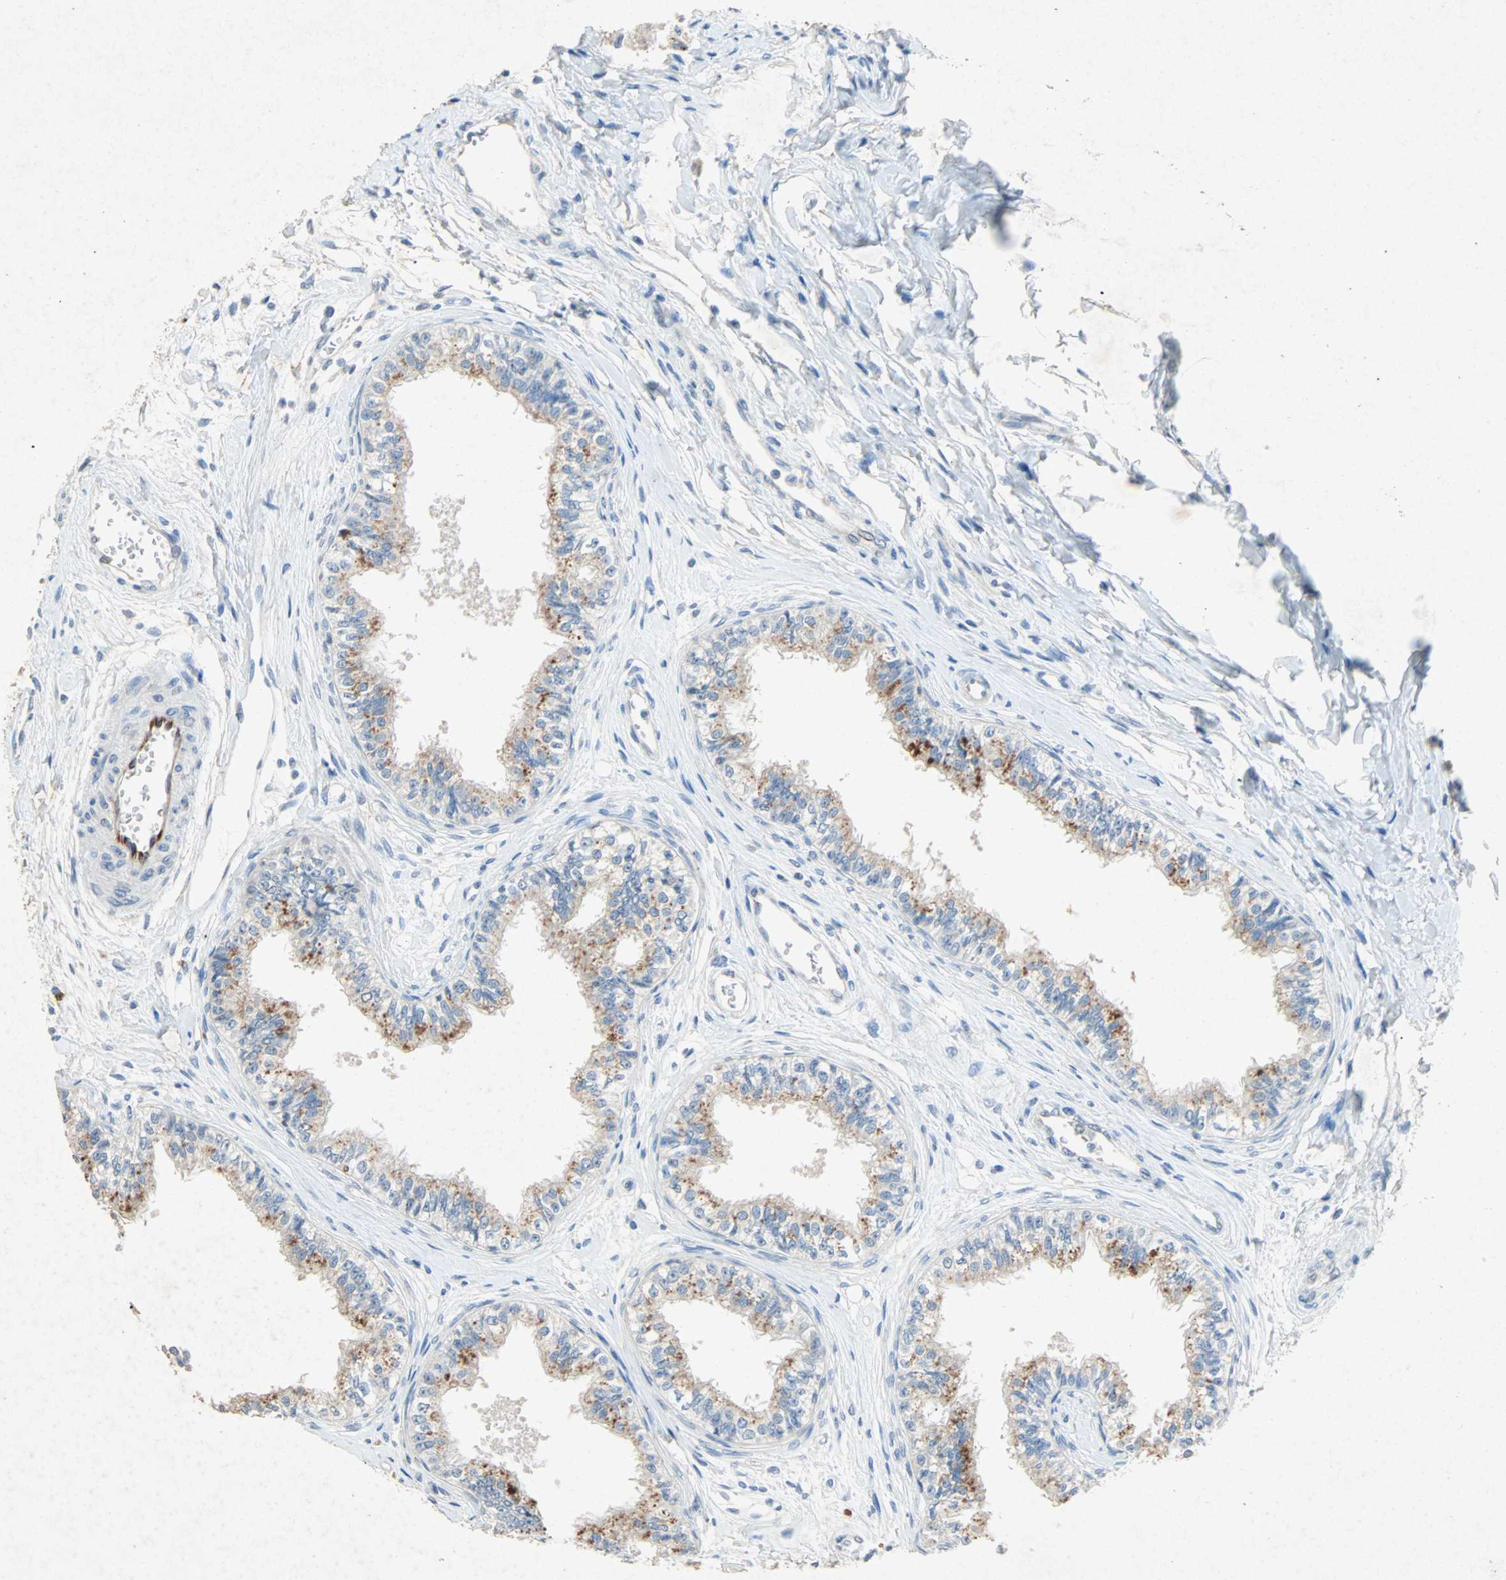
{"staining": {"intensity": "weak", "quantity": "<25%", "location": "cytoplasmic/membranous"}, "tissue": "epididymis", "cell_type": "Glandular cells", "image_type": "normal", "snomed": [{"axis": "morphology", "description": "Normal tissue, NOS"}, {"axis": "morphology", "description": "Adenocarcinoma, metastatic, NOS"}, {"axis": "topography", "description": "Testis"}, {"axis": "topography", "description": "Epididymis"}], "caption": "The IHC image has no significant expression in glandular cells of epididymis. (DAB (3,3'-diaminobenzidine) immunohistochemistry (IHC) with hematoxylin counter stain).", "gene": "PCDHB2", "patient": {"sex": "male", "age": 26}}